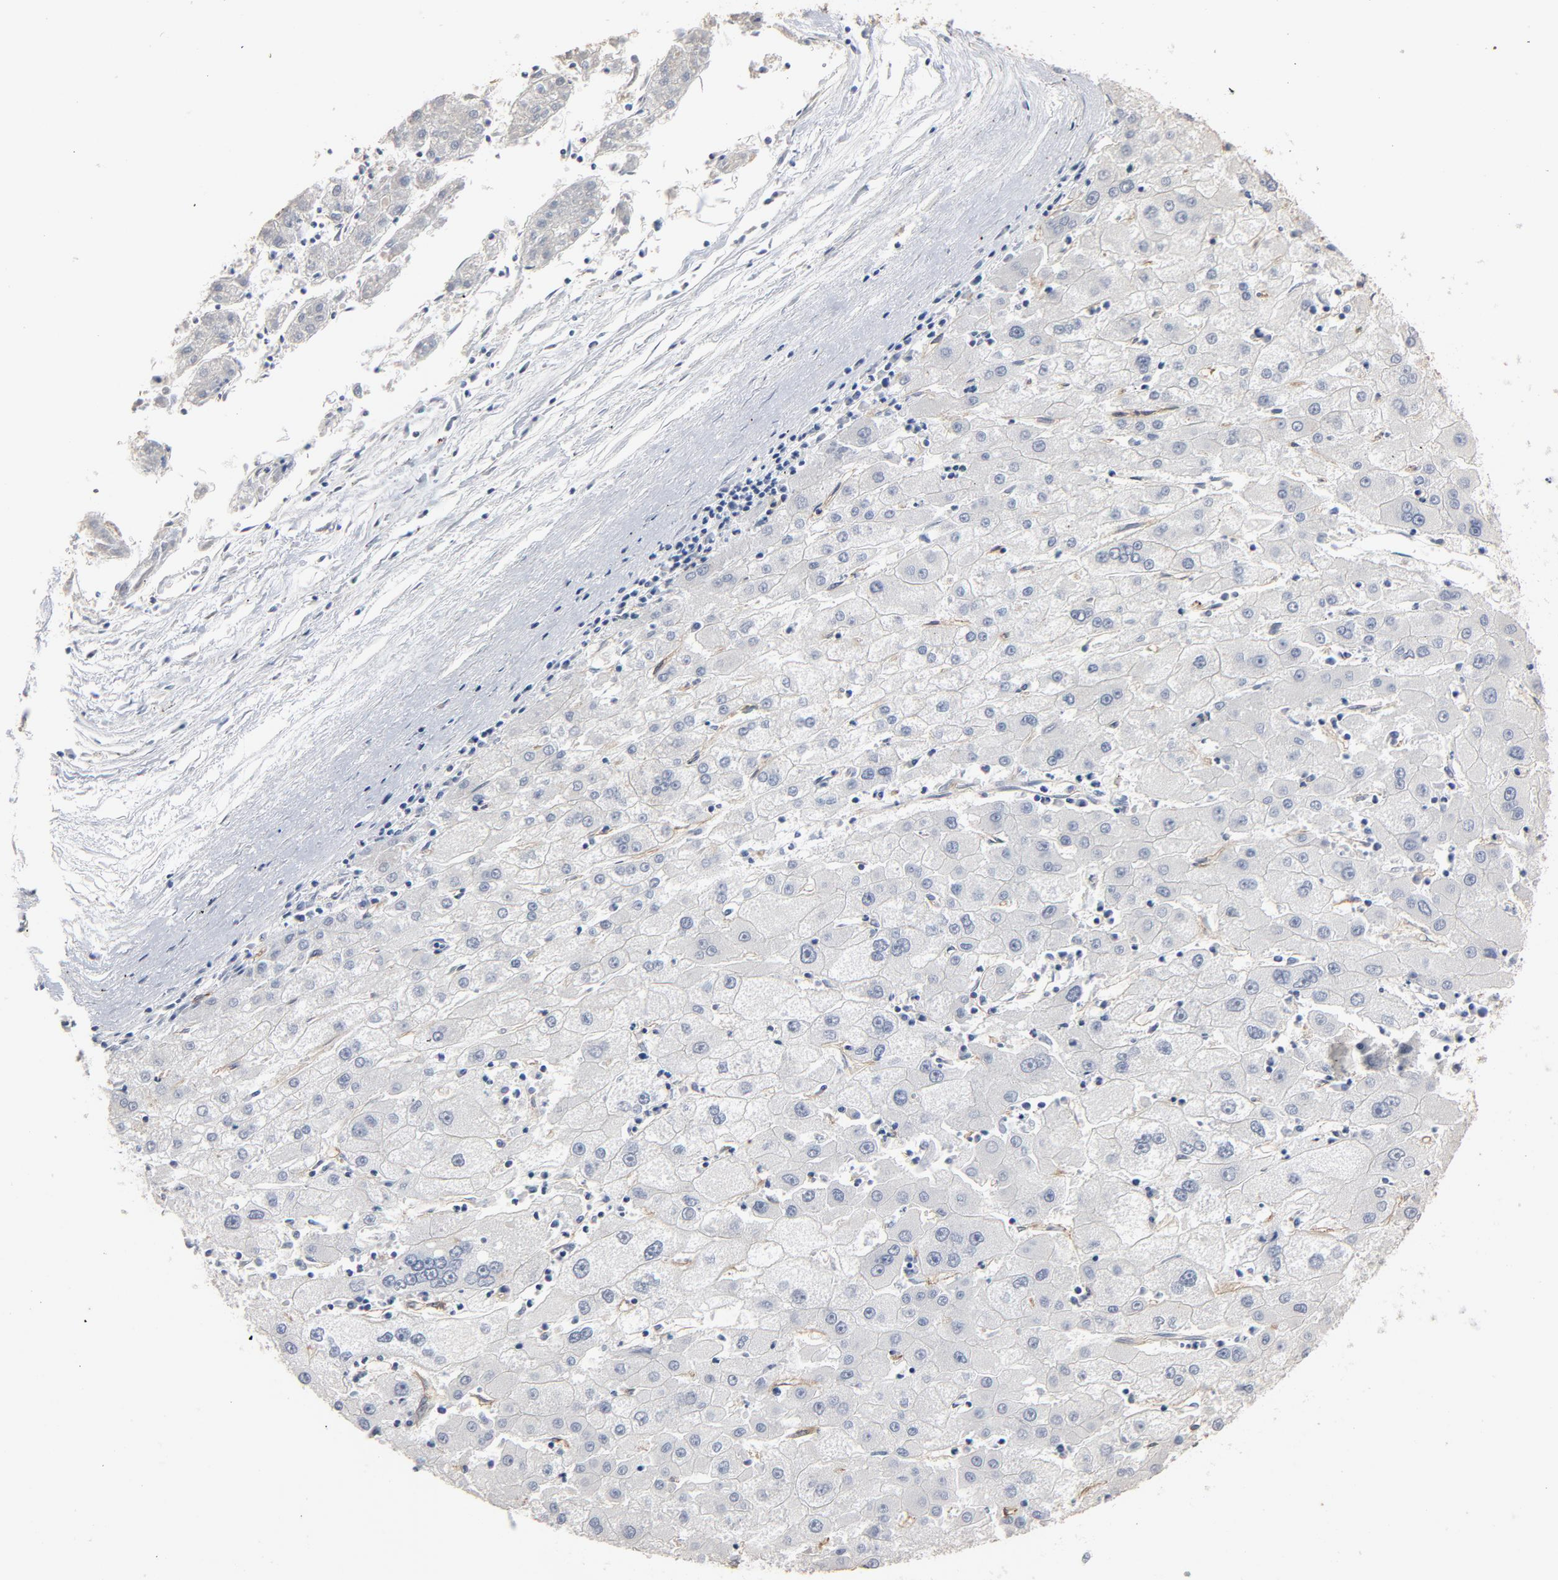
{"staining": {"intensity": "negative", "quantity": "none", "location": "none"}, "tissue": "liver cancer", "cell_type": "Tumor cells", "image_type": "cancer", "snomed": [{"axis": "morphology", "description": "Carcinoma, Hepatocellular, NOS"}, {"axis": "topography", "description": "Liver"}], "caption": "Hepatocellular carcinoma (liver) stained for a protein using immunohistochemistry (IHC) exhibits no positivity tumor cells.", "gene": "KDR", "patient": {"sex": "male", "age": 72}}